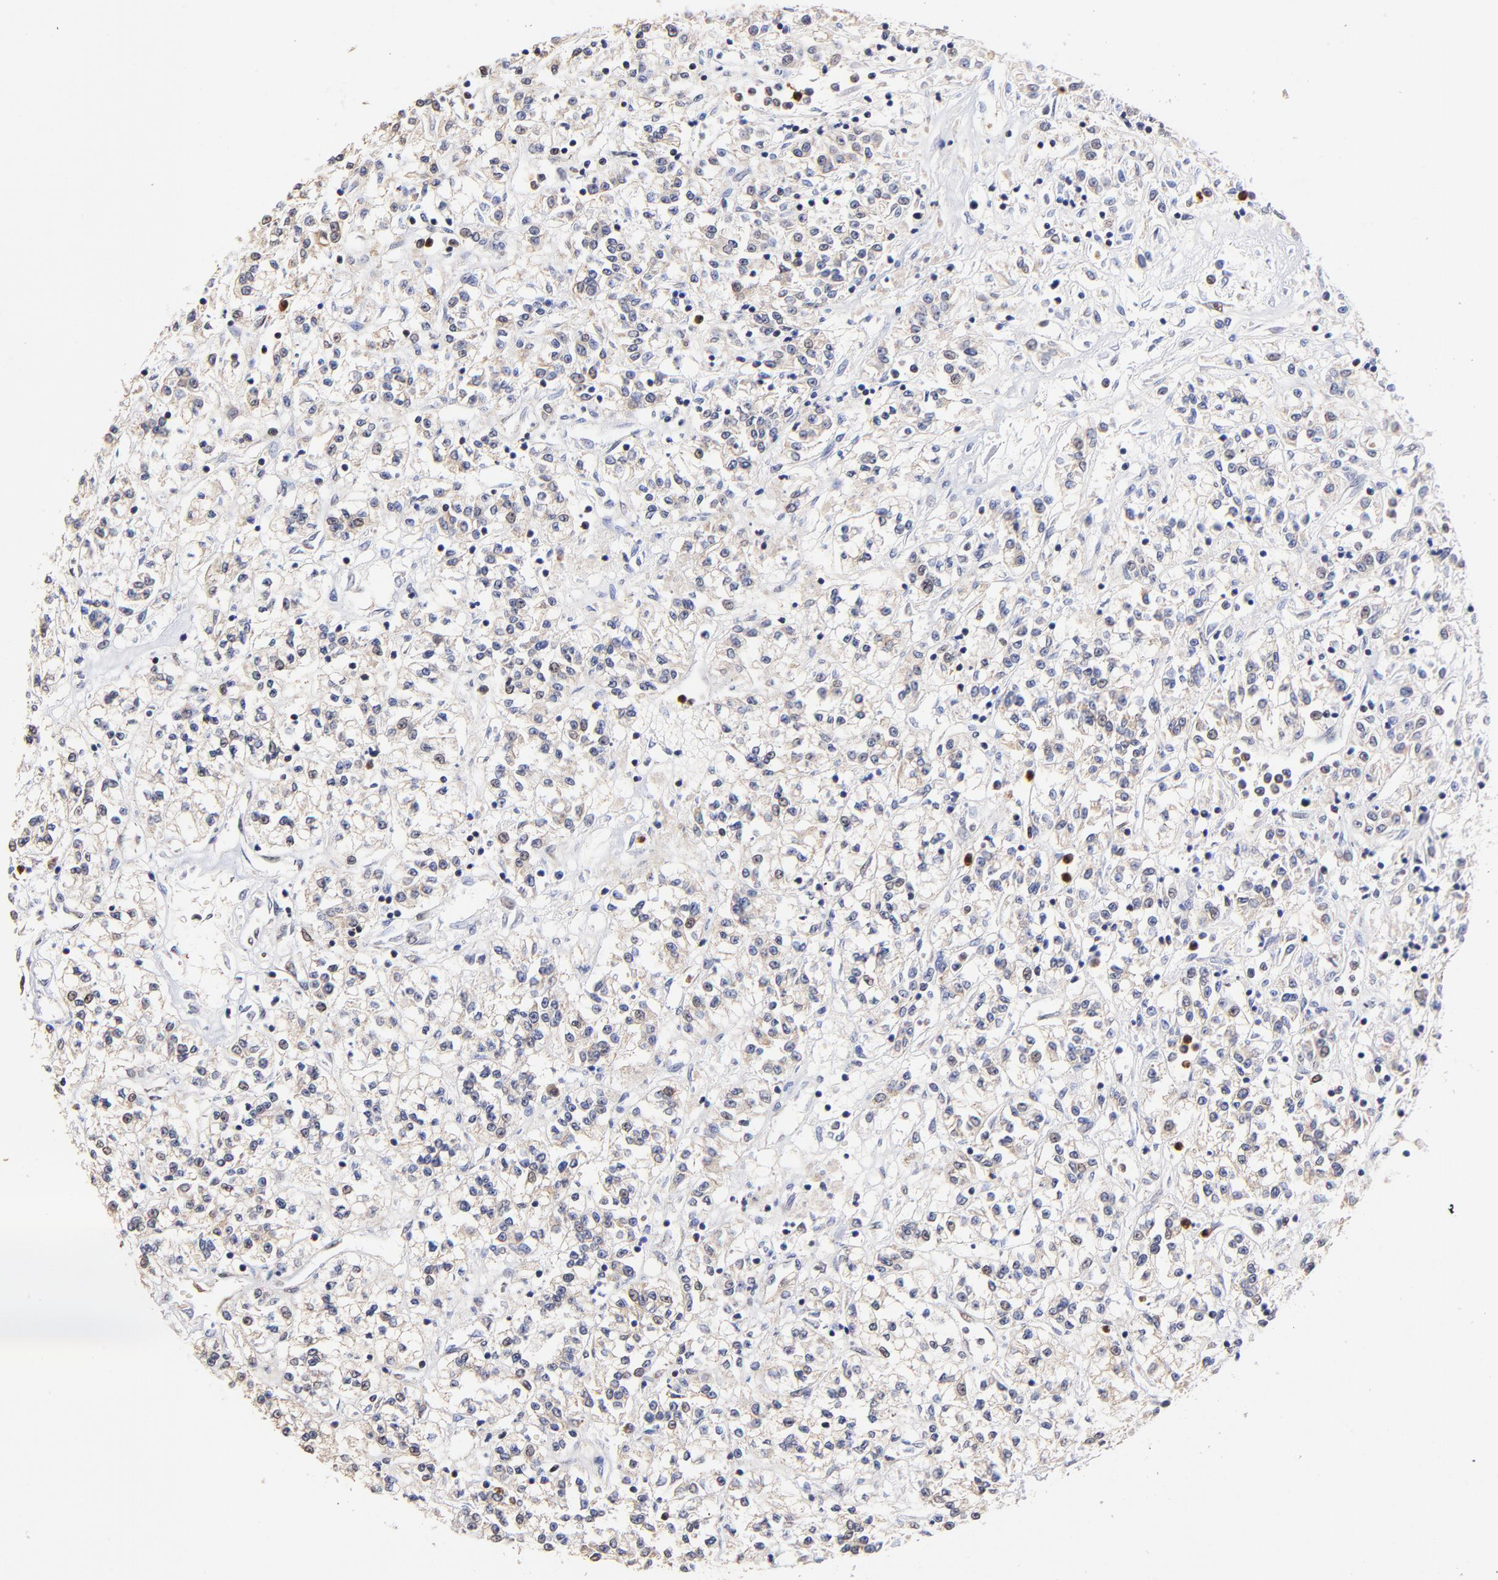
{"staining": {"intensity": "weak", "quantity": "25%-75%", "location": "cytoplasmic/membranous"}, "tissue": "renal cancer", "cell_type": "Tumor cells", "image_type": "cancer", "snomed": [{"axis": "morphology", "description": "Adenocarcinoma, NOS"}, {"axis": "topography", "description": "Kidney"}], "caption": "Adenocarcinoma (renal) stained with DAB (3,3'-diaminobenzidine) IHC exhibits low levels of weak cytoplasmic/membranous positivity in about 25%-75% of tumor cells.", "gene": "BBOF1", "patient": {"sex": "female", "age": 76}}